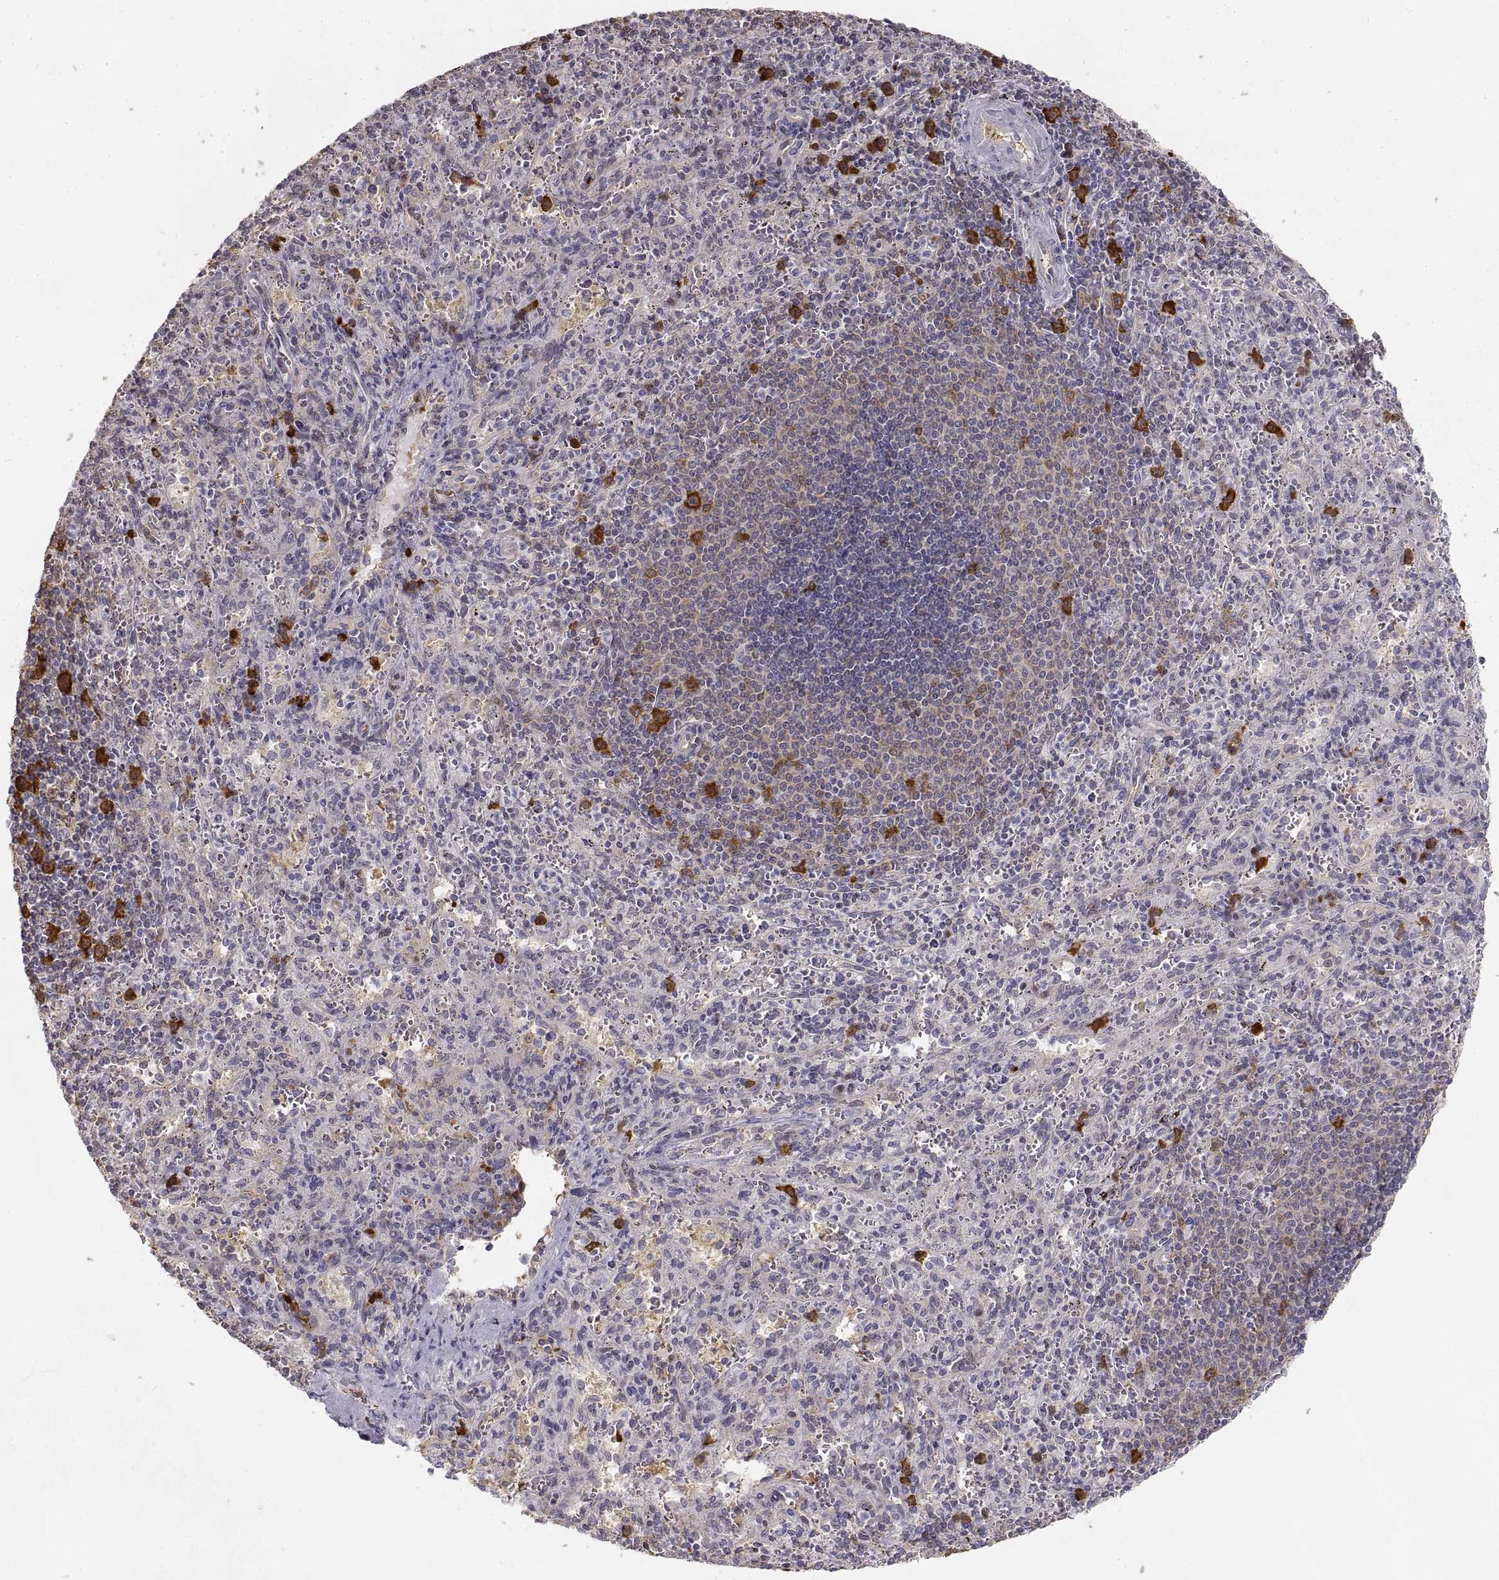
{"staining": {"intensity": "strong", "quantity": "<25%", "location": "cytoplasmic/membranous"}, "tissue": "spleen", "cell_type": "Cells in red pulp", "image_type": "normal", "snomed": [{"axis": "morphology", "description": "Normal tissue, NOS"}, {"axis": "topography", "description": "Spleen"}], "caption": "The image reveals immunohistochemical staining of unremarkable spleen. There is strong cytoplasmic/membranous positivity is seen in approximately <25% of cells in red pulp.", "gene": "HSP90AB1", "patient": {"sex": "male", "age": 57}}